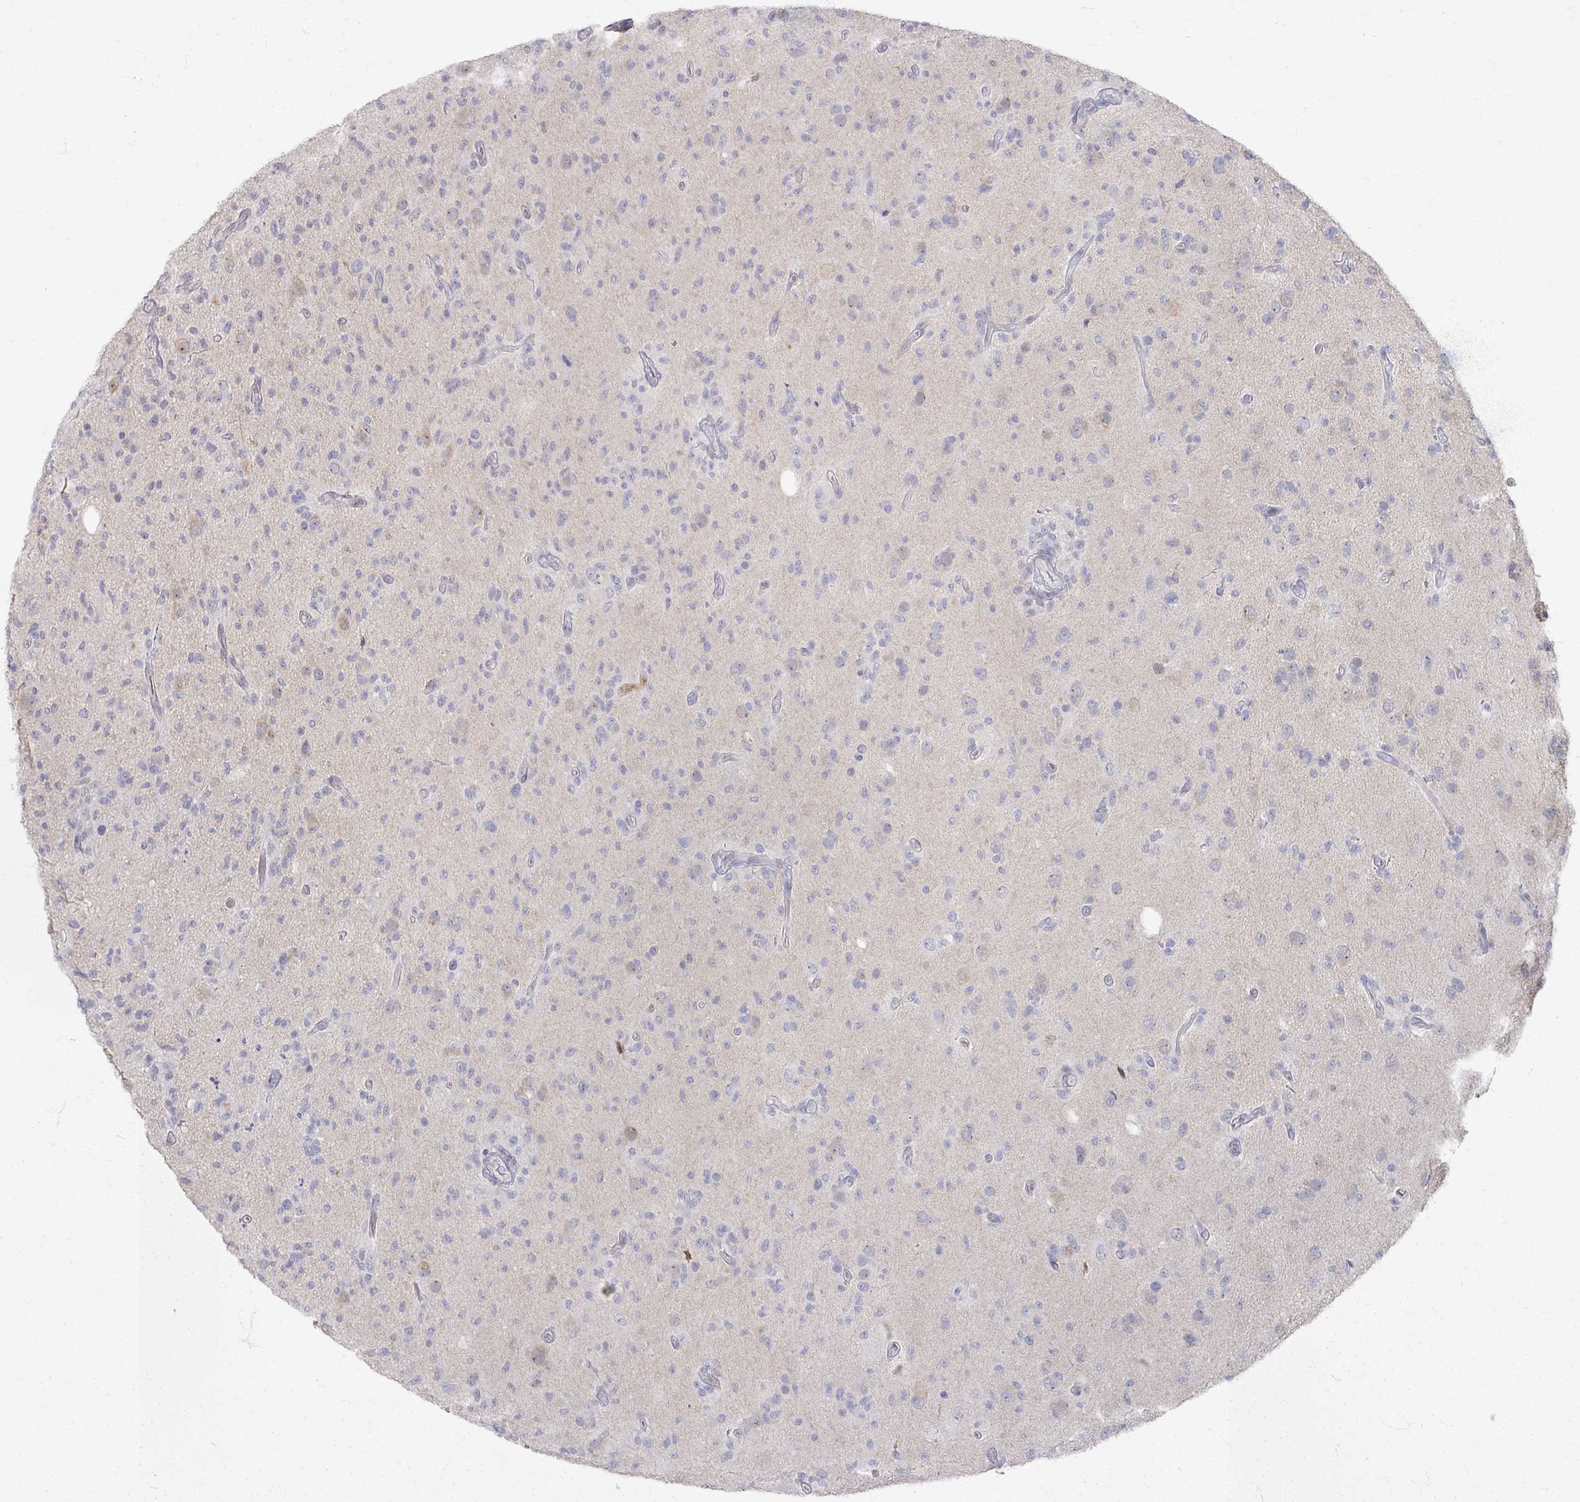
{"staining": {"intensity": "negative", "quantity": "none", "location": "none"}, "tissue": "glioma", "cell_type": "Tumor cells", "image_type": "cancer", "snomed": [{"axis": "morphology", "description": "Glioma, malignant, High grade"}, {"axis": "topography", "description": "Brain"}], "caption": "Glioma stained for a protein using immunohistochemistry shows no staining tumor cells.", "gene": "TTYH3", "patient": {"sex": "female", "age": 67}}